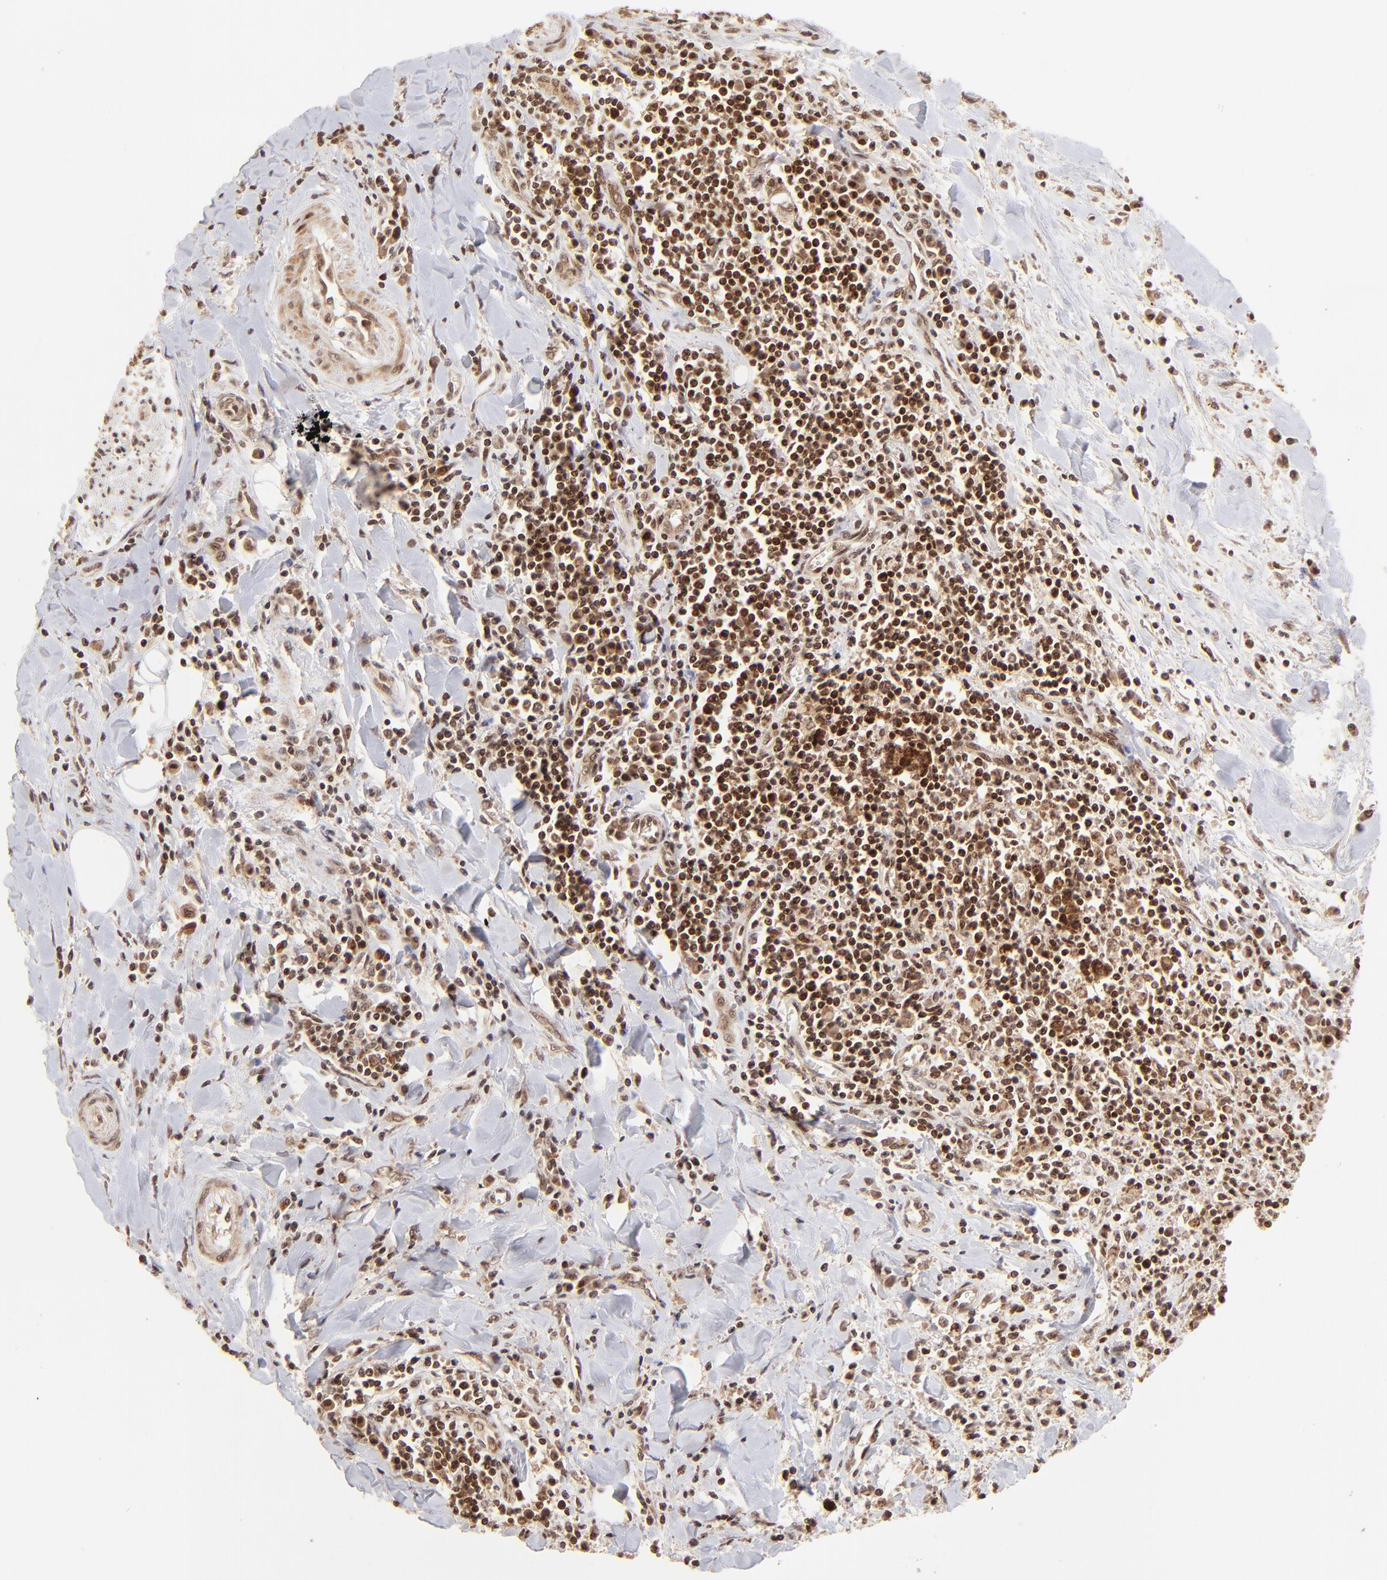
{"staining": {"intensity": "strong", "quantity": ">75%", "location": "cytoplasmic/membranous"}, "tissue": "liver cancer", "cell_type": "Tumor cells", "image_type": "cancer", "snomed": [{"axis": "morphology", "description": "Cholangiocarcinoma"}, {"axis": "topography", "description": "Liver"}], "caption": "Human liver cancer (cholangiocarcinoma) stained with a brown dye reveals strong cytoplasmic/membranous positive positivity in about >75% of tumor cells.", "gene": "MED15", "patient": {"sex": "male", "age": 57}}